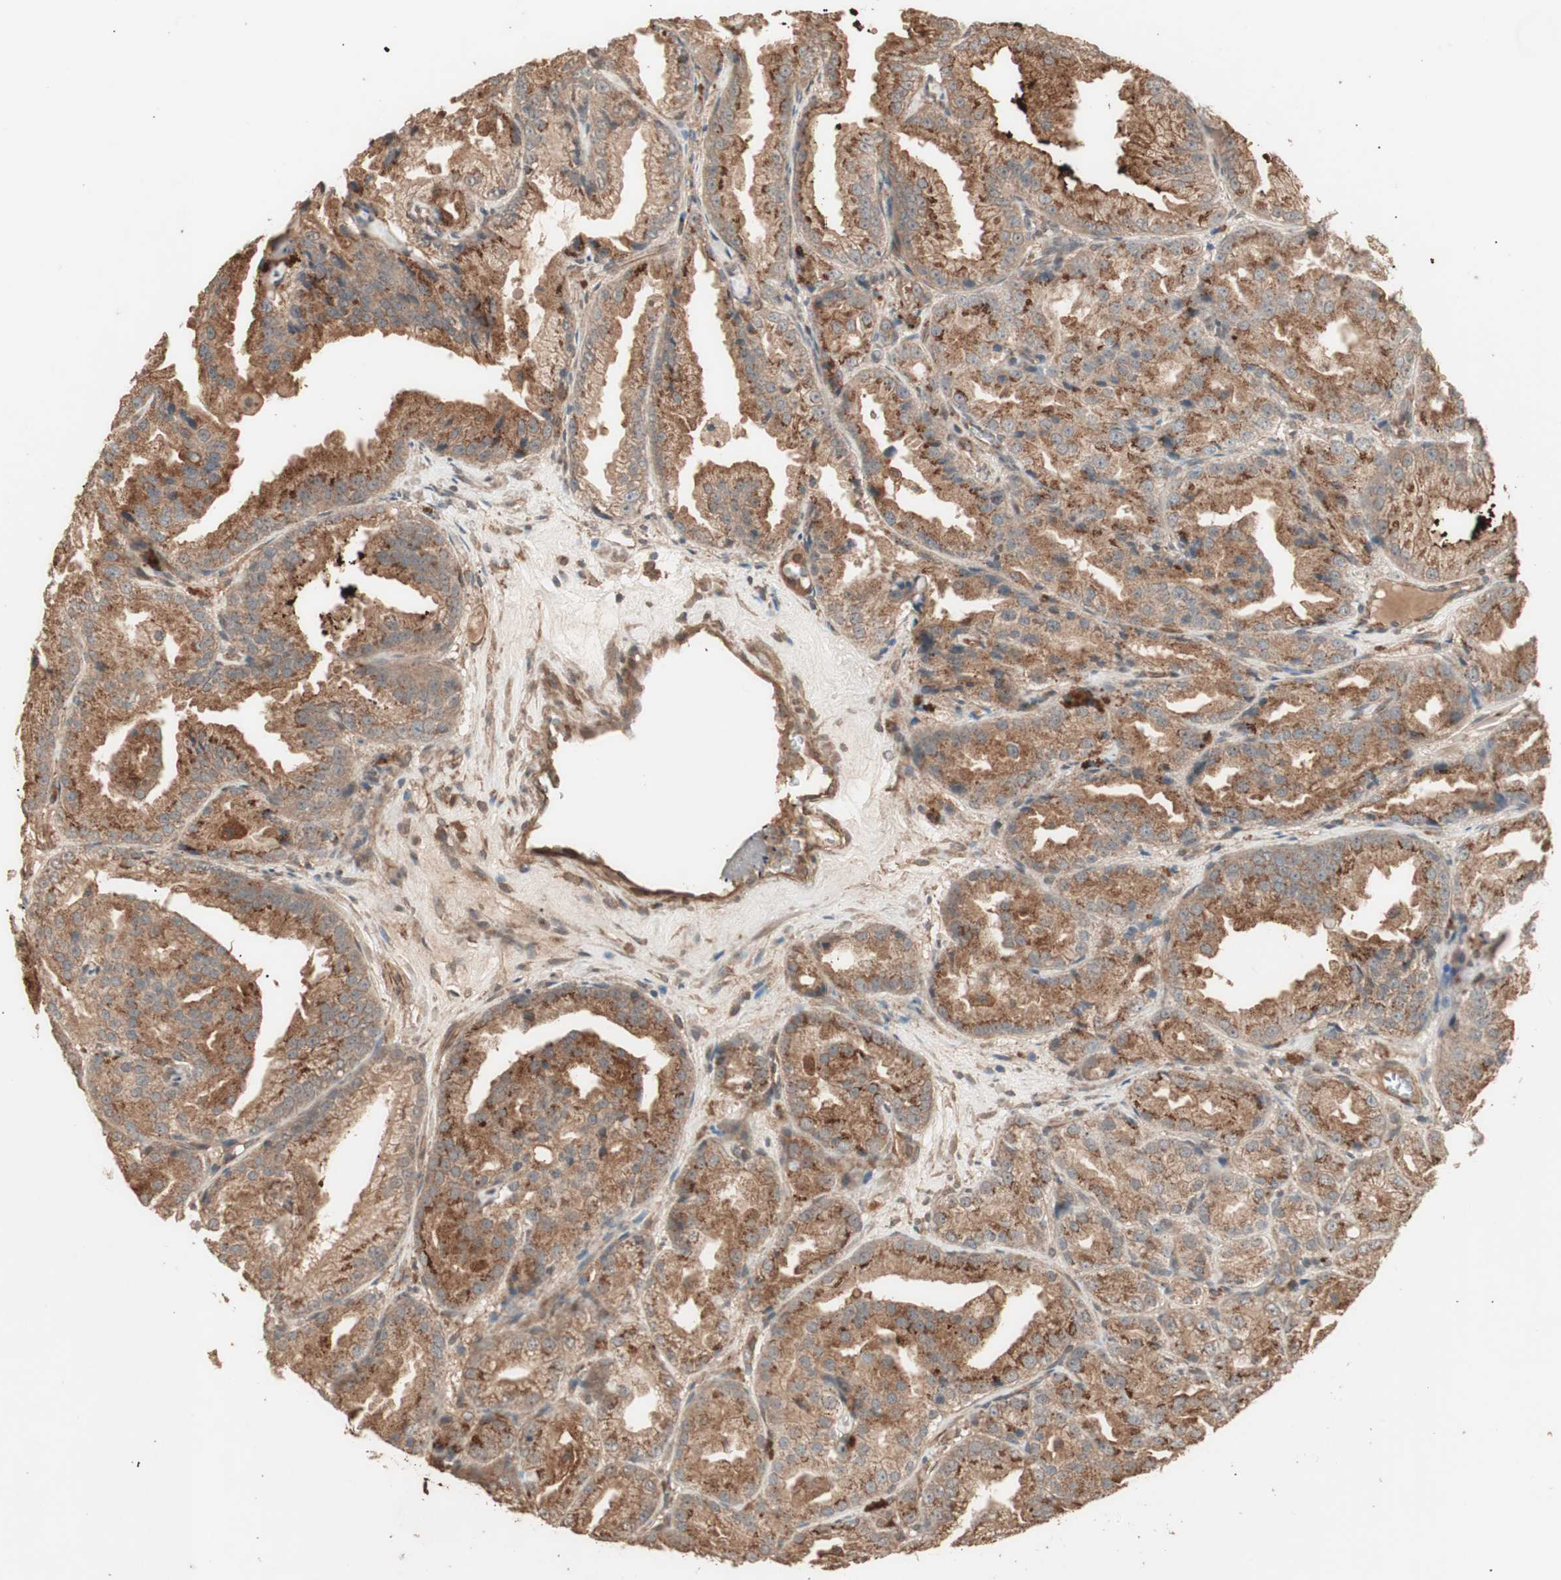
{"staining": {"intensity": "moderate", "quantity": ">75%", "location": "cytoplasmic/membranous"}, "tissue": "prostate cancer", "cell_type": "Tumor cells", "image_type": "cancer", "snomed": [{"axis": "morphology", "description": "Adenocarcinoma, High grade"}, {"axis": "topography", "description": "Prostate"}], "caption": "Adenocarcinoma (high-grade) (prostate) stained for a protein reveals moderate cytoplasmic/membranous positivity in tumor cells. The staining was performed using DAB (3,3'-diaminobenzidine), with brown indicating positive protein expression. Nuclei are stained blue with hematoxylin.", "gene": "CCN4", "patient": {"sex": "male", "age": 61}}